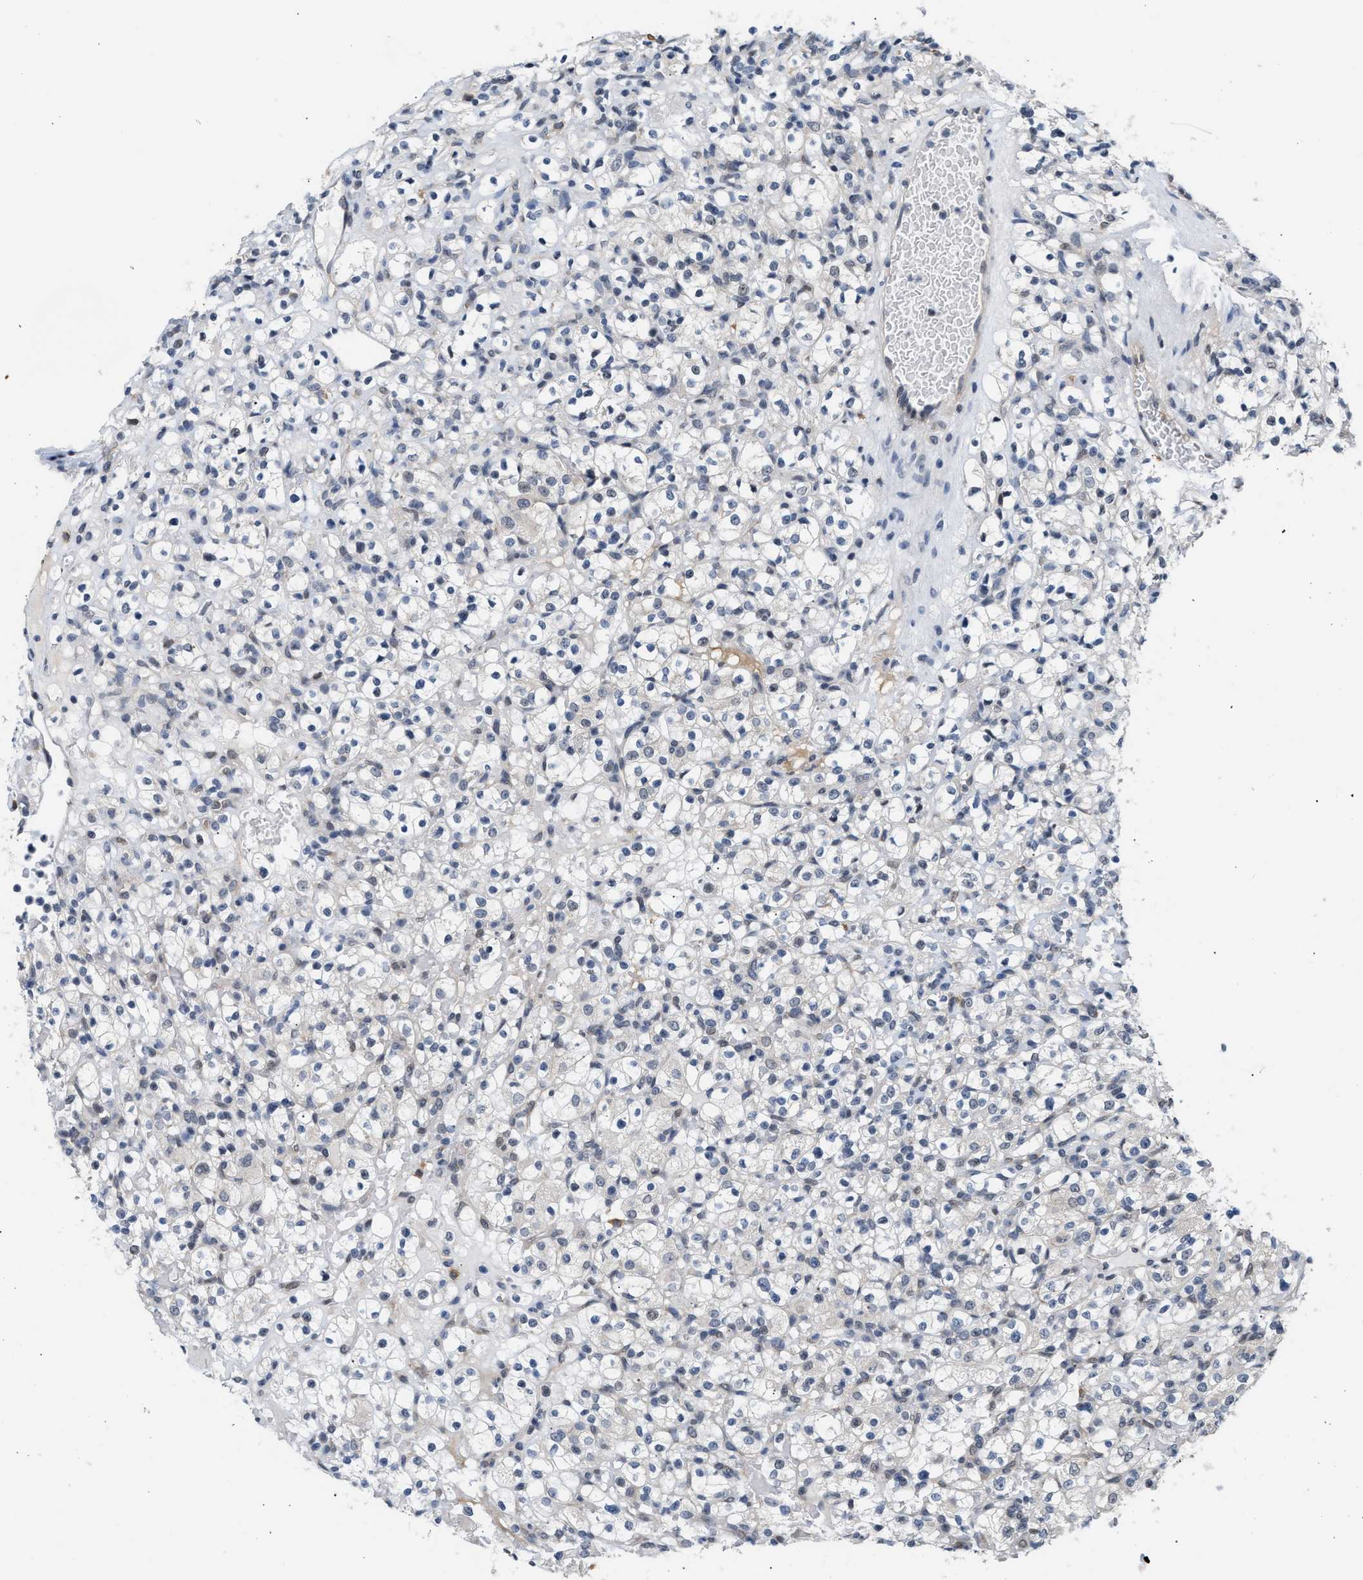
{"staining": {"intensity": "negative", "quantity": "none", "location": "none"}, "tissue": "renal cancer", "cell_type": "Tumor cells", "image_type": "cancer", "snomed": [{"axis": "morphology", "description": "Normal tissue, NOS"}, {"axis": "morphology", "description": "Adenocarcinoma, NOS"}, {"axis": "topography", "description": "Kidney"}], "caption": "The immunohistochemistry image has no significant staining in tumor cells of renal cancer (adenocarcinoma) tissue.", "gene": "TXNRD3", "patient": {"sex": "female", "age": 72}}